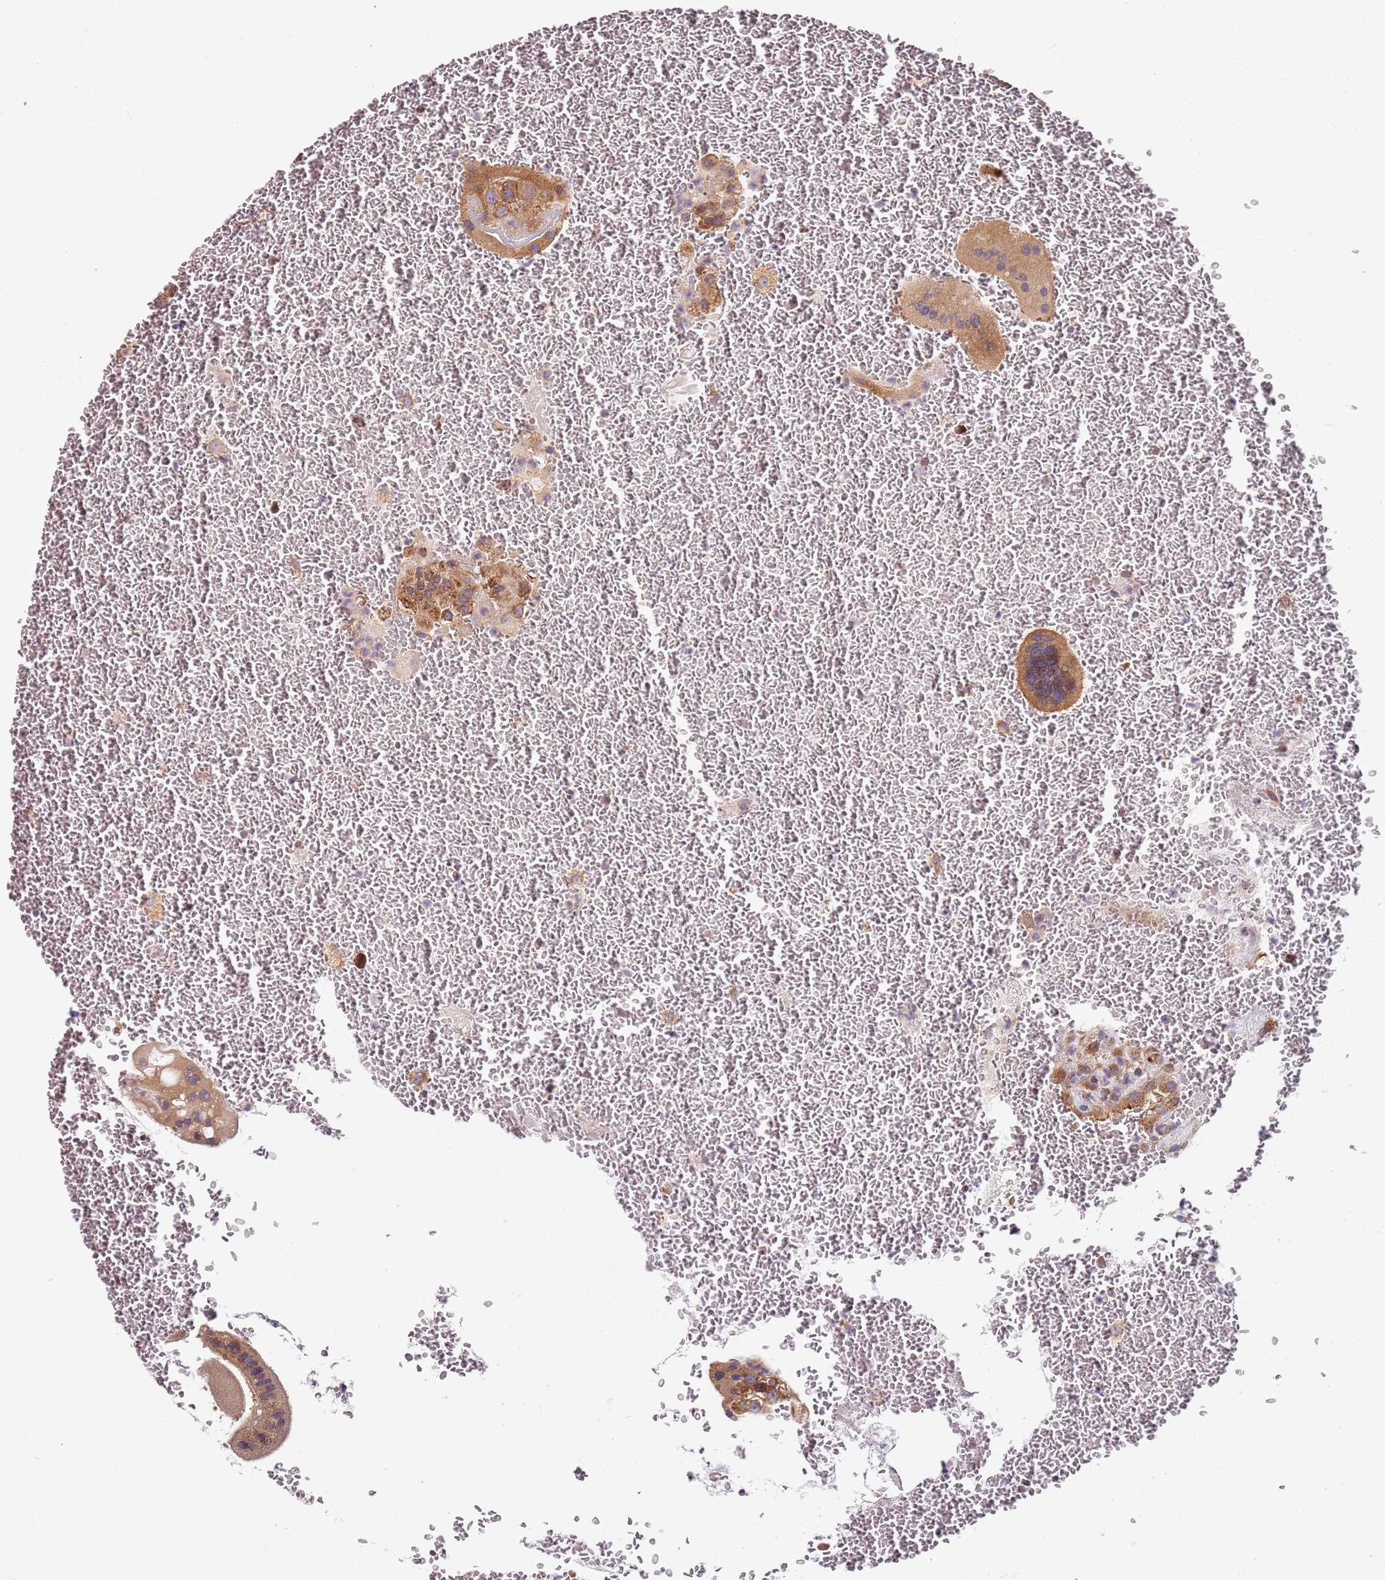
{"staining": {"intensity": "moderate", "quantity": "25%-75%", "location": "cytoplasmic/membranous"}, "tissue": "placenta", "cell_type": "Decidual cells", "image_type": "normal", "snomed": [{"axis": "morphology", "description": "Normal tissue, NOS"}, {"axis": "topography", "description": "Placenta"}], "caption": "Immunohistochemical staining of unremarkable placenta displays 25%-75% levels of moderate cytoplasmic/membranous protein staining in approximately 25%-75% of decidual cells.", "gene": "RPS3A", "patient": {"sex": "female", "age": 35}}